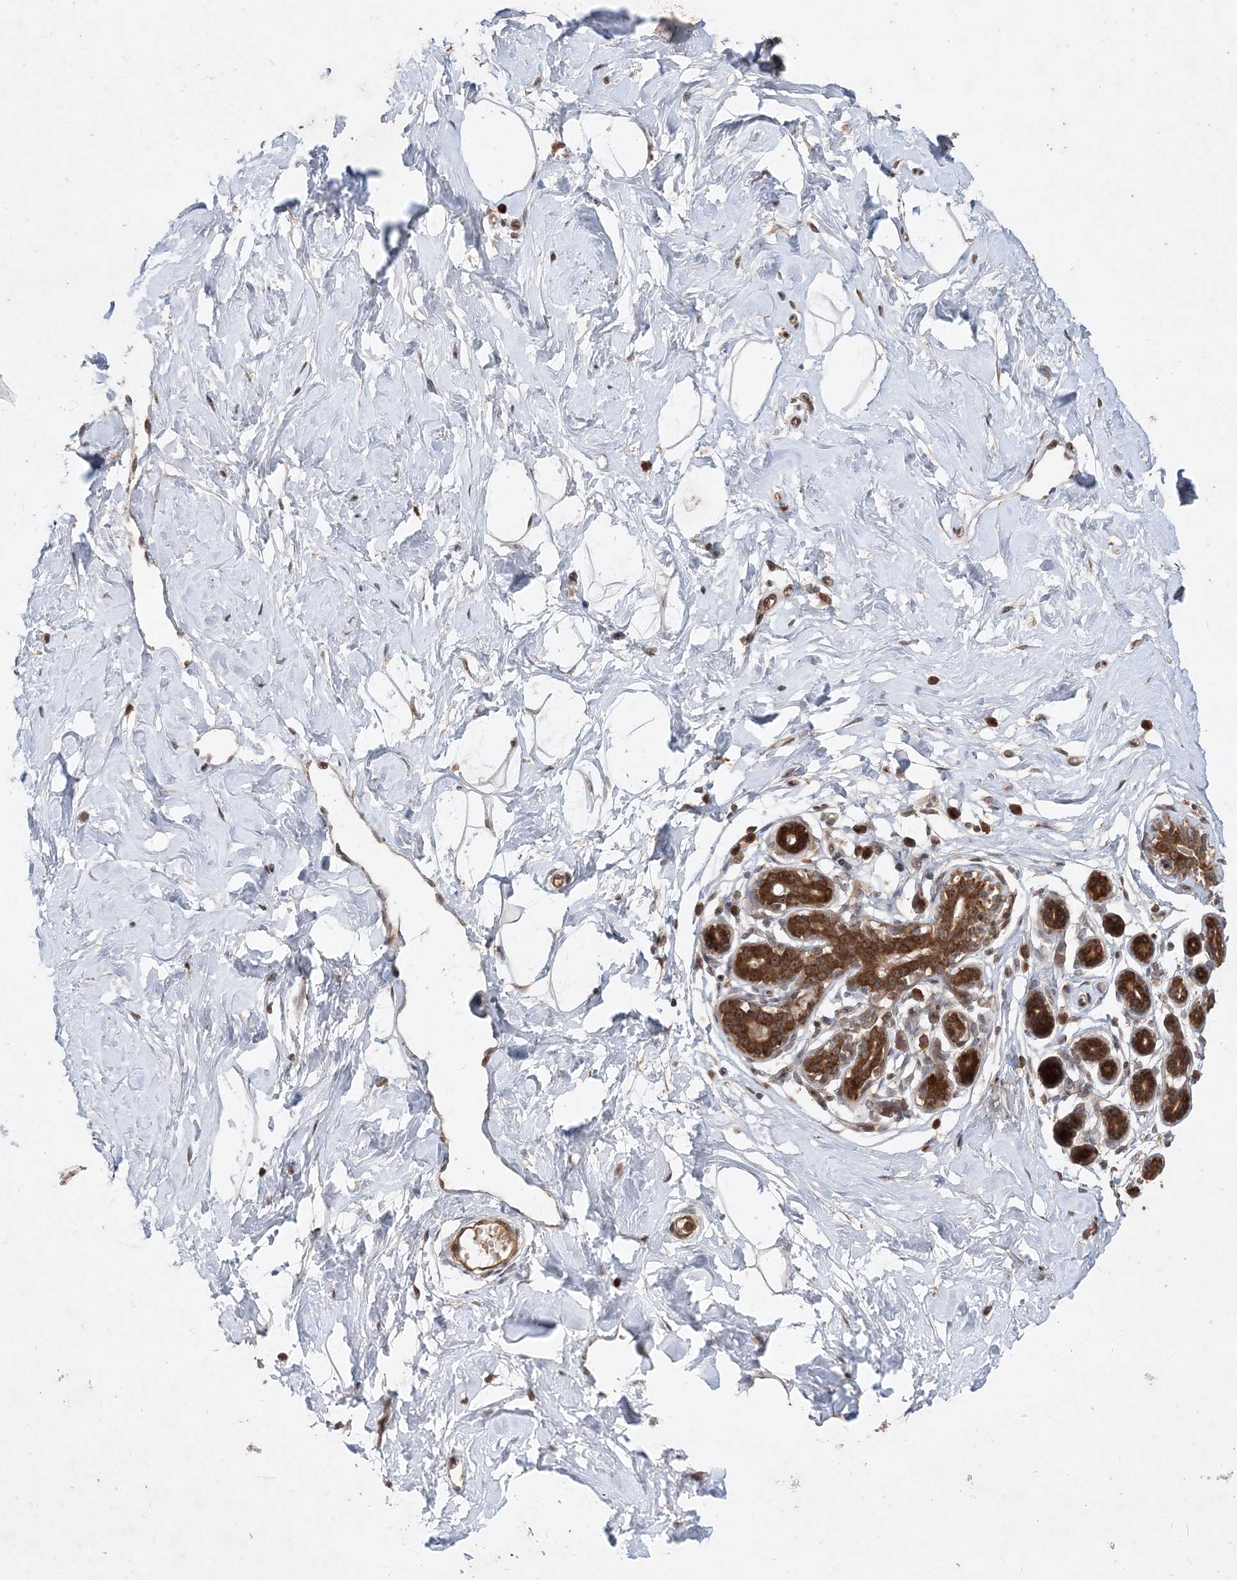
{"staining": {"intensity": "moderate", "quantity": "25%-75%", "location": "cytoplasmic/membranous"}, "tissue": "breast", "cell_type": "Adipocytes", "image_type": "normal", "snomed": [{"axis": "morphology", "description": "Normal tissue, NOS"}, {"axis": "morphology", "description": "Adenoma, NOS"}, {"axis": "topography", "description": "Breast"}], "caption": "A brown stain shows moderate cytoplasmic/membranous staining of a protein in adipocytes of benign breast. (DAB IHC with brightfield microscopy, high magnification).", "gene": "UBR3", "patient": {"sex": "female", "age": 23}}